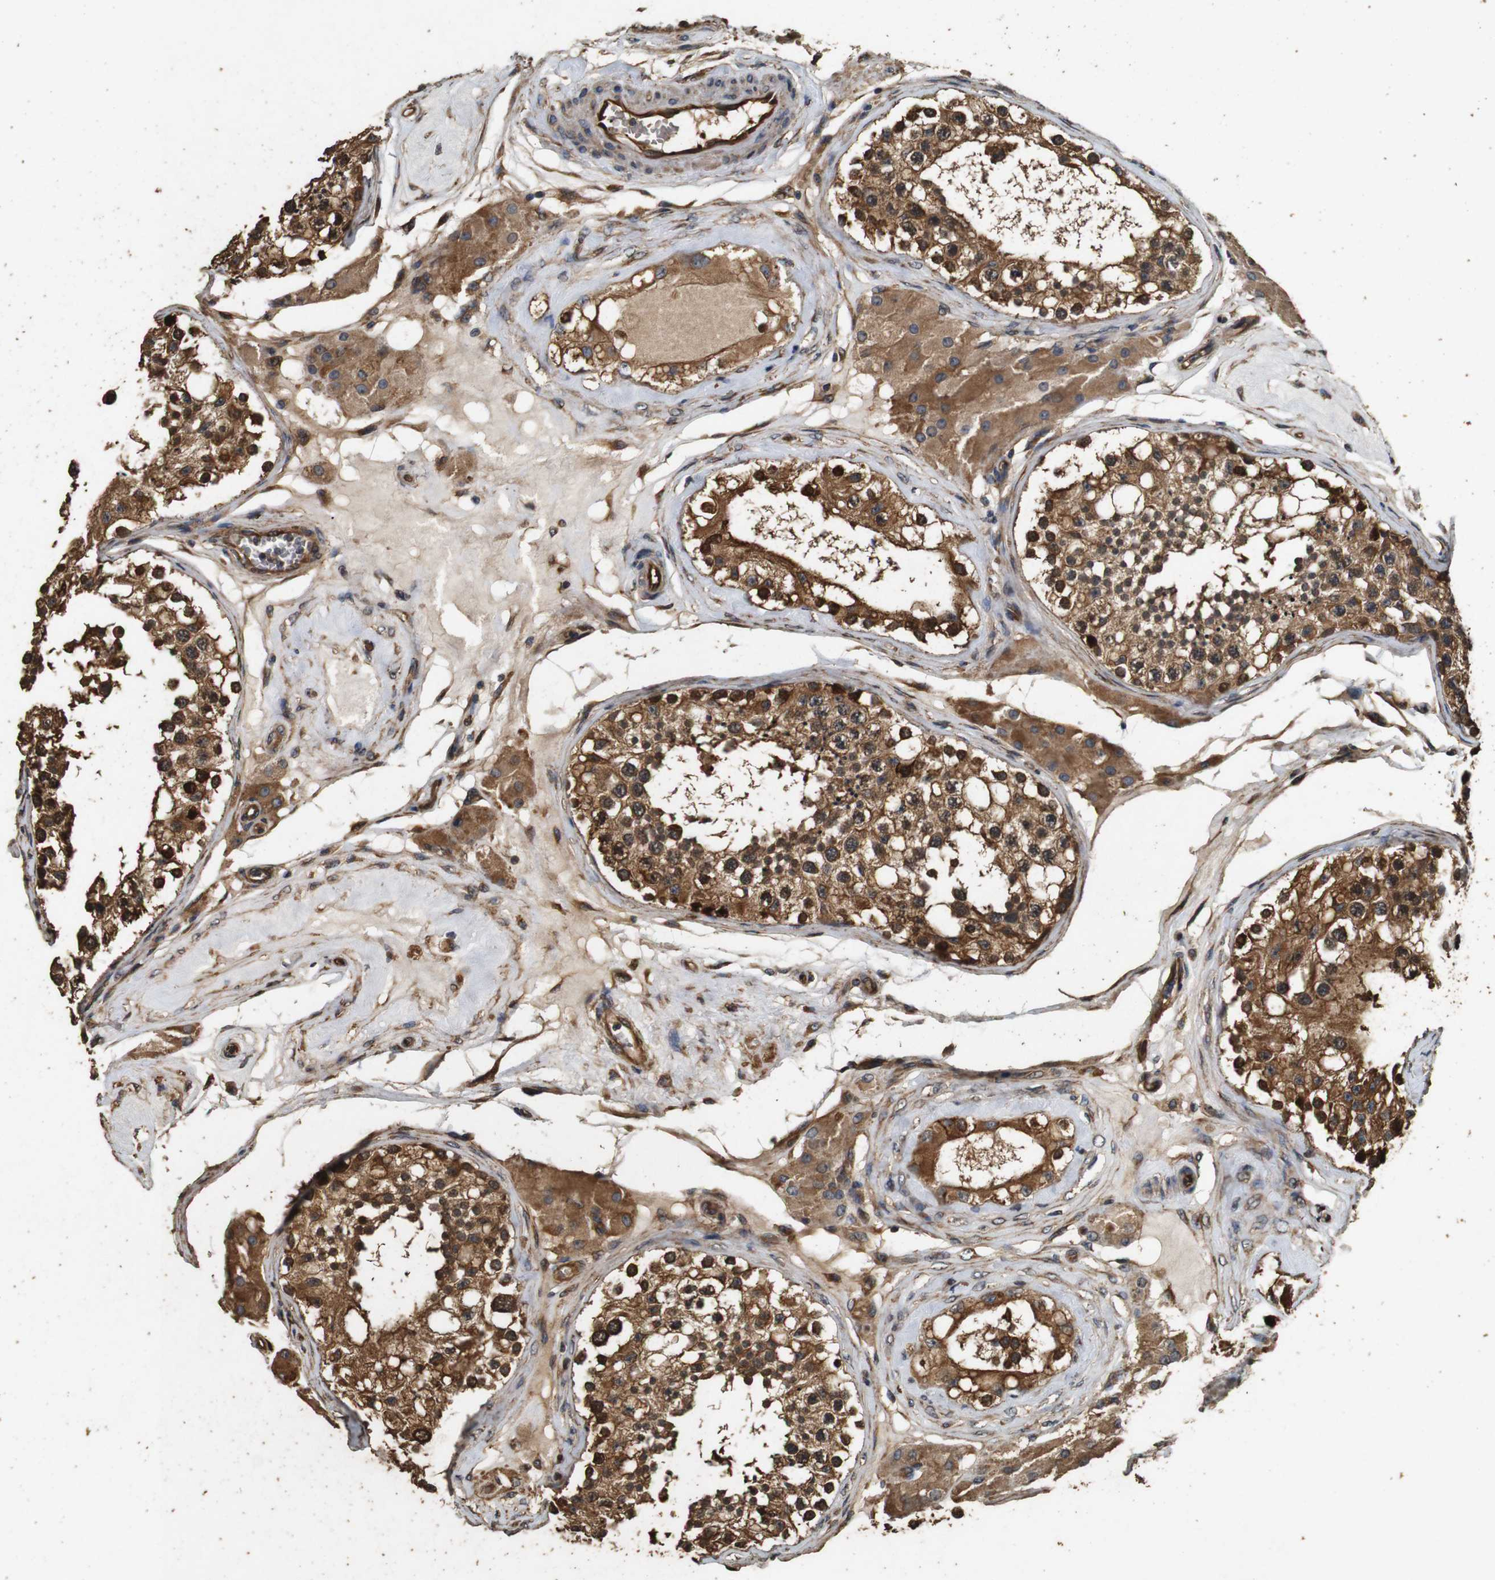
{"staining": {"intensity": "strong", "quantity": ">75%", "location": "cytoplasmic/membranous,nuclear"}, "tissue": "testis", "cell_type": "Cells in seminiferous ducts", "image_type": "normal", "snomed": [{"axis": "morphology", "description": "Normal tissue, NOS"}, {"axis": "topography", "description": "Testis"}], "caption": "The histopathology image displays staining of unremarkable testis, revealing strong cytoplasmic/membranous,nuclear protein positivity (brown color) within cells in seminiferous ducts.", "gene": "CNPY4", "patient": {"sex": "male", "age": 68}}